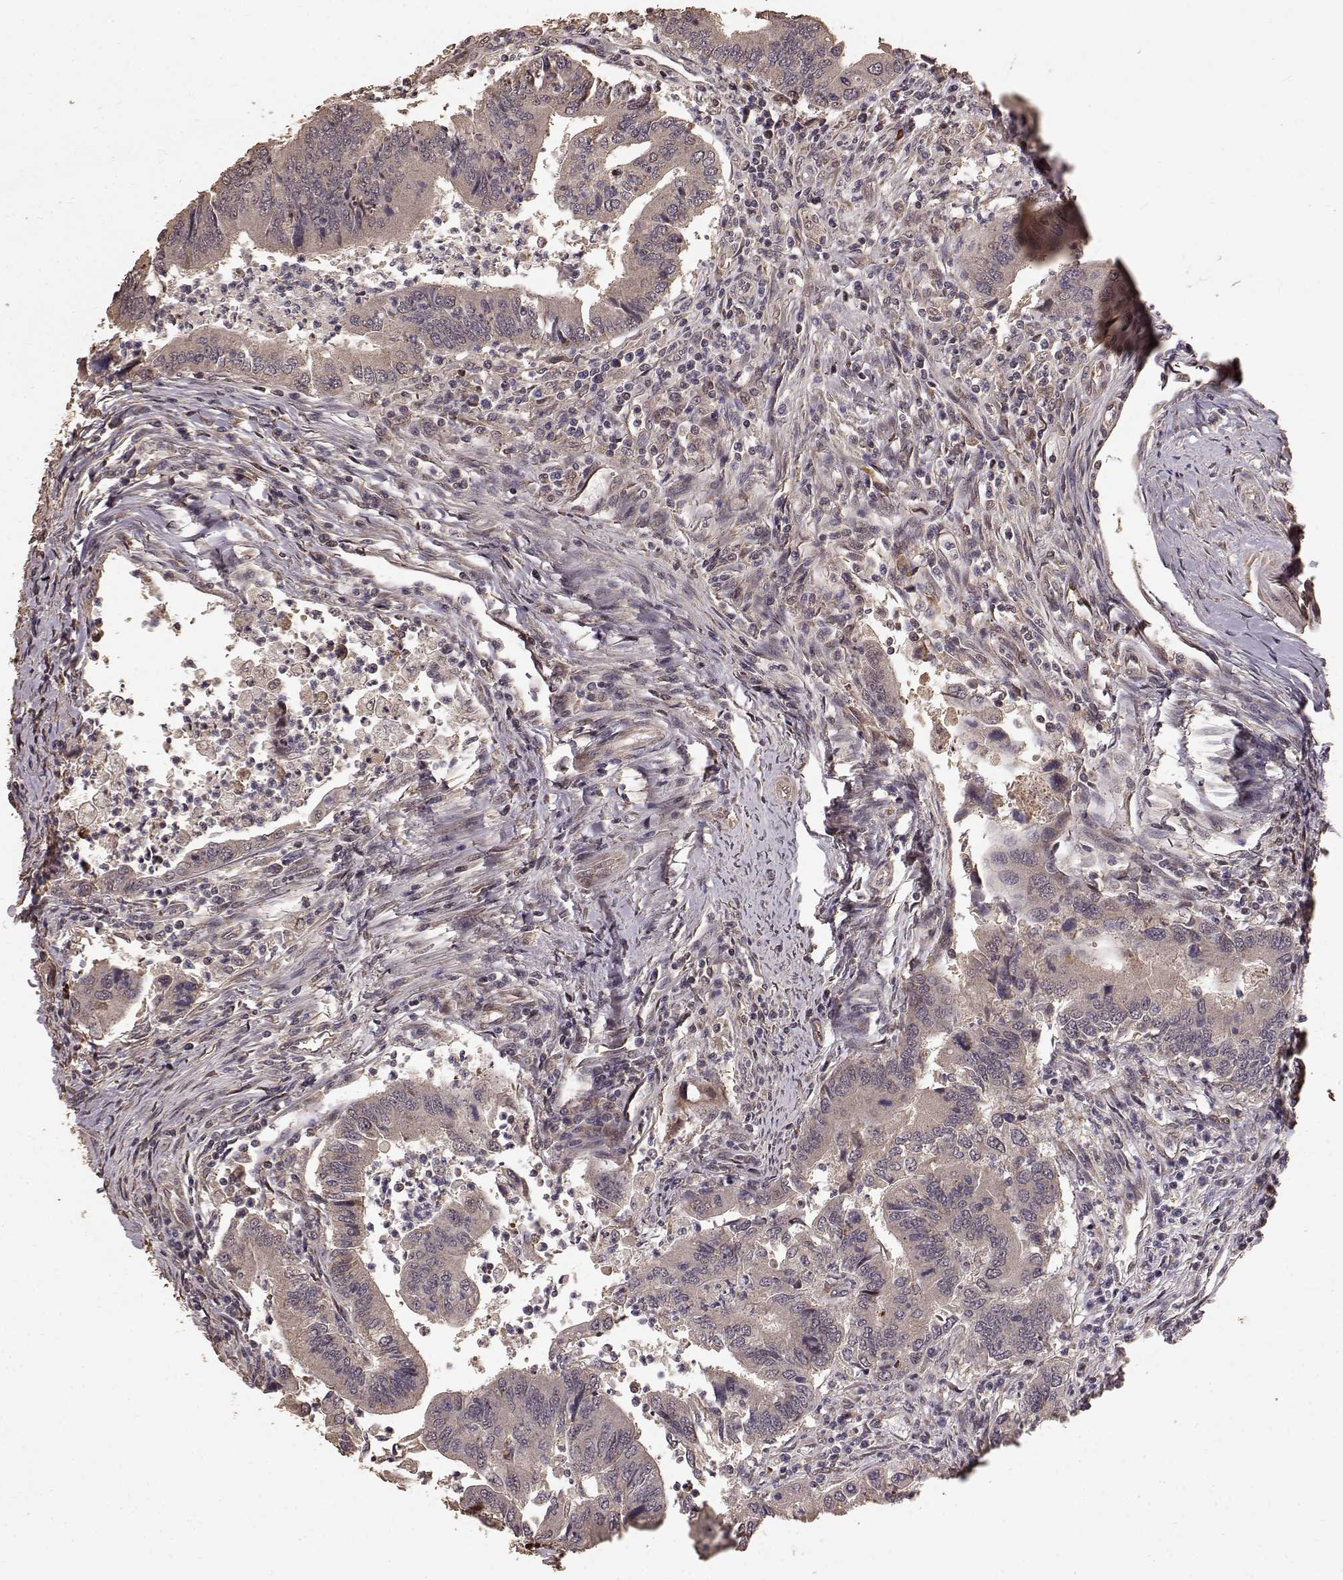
{"staining": {"intensity": "weak", "quantity": ">75%", "location": "cytoplasmic/membranous"}, "tissue": "colorectal cancer", "cell_type": "Tumor cells", "image_type": "cancer", "snomed": [{"axis": "morphology", "description": "Adenocarcinoma, NOS"}, {"axis": "topography", "description": "Colon"}], "caption": "This micrograph exhibits immunohistochemistry staining of colorectal cancer, with low weak cytoplasmic/membranous staining in approximately >75% of tumor cells.", "gene": "USP15", "patient": {"sex": "female", "age": 67}}